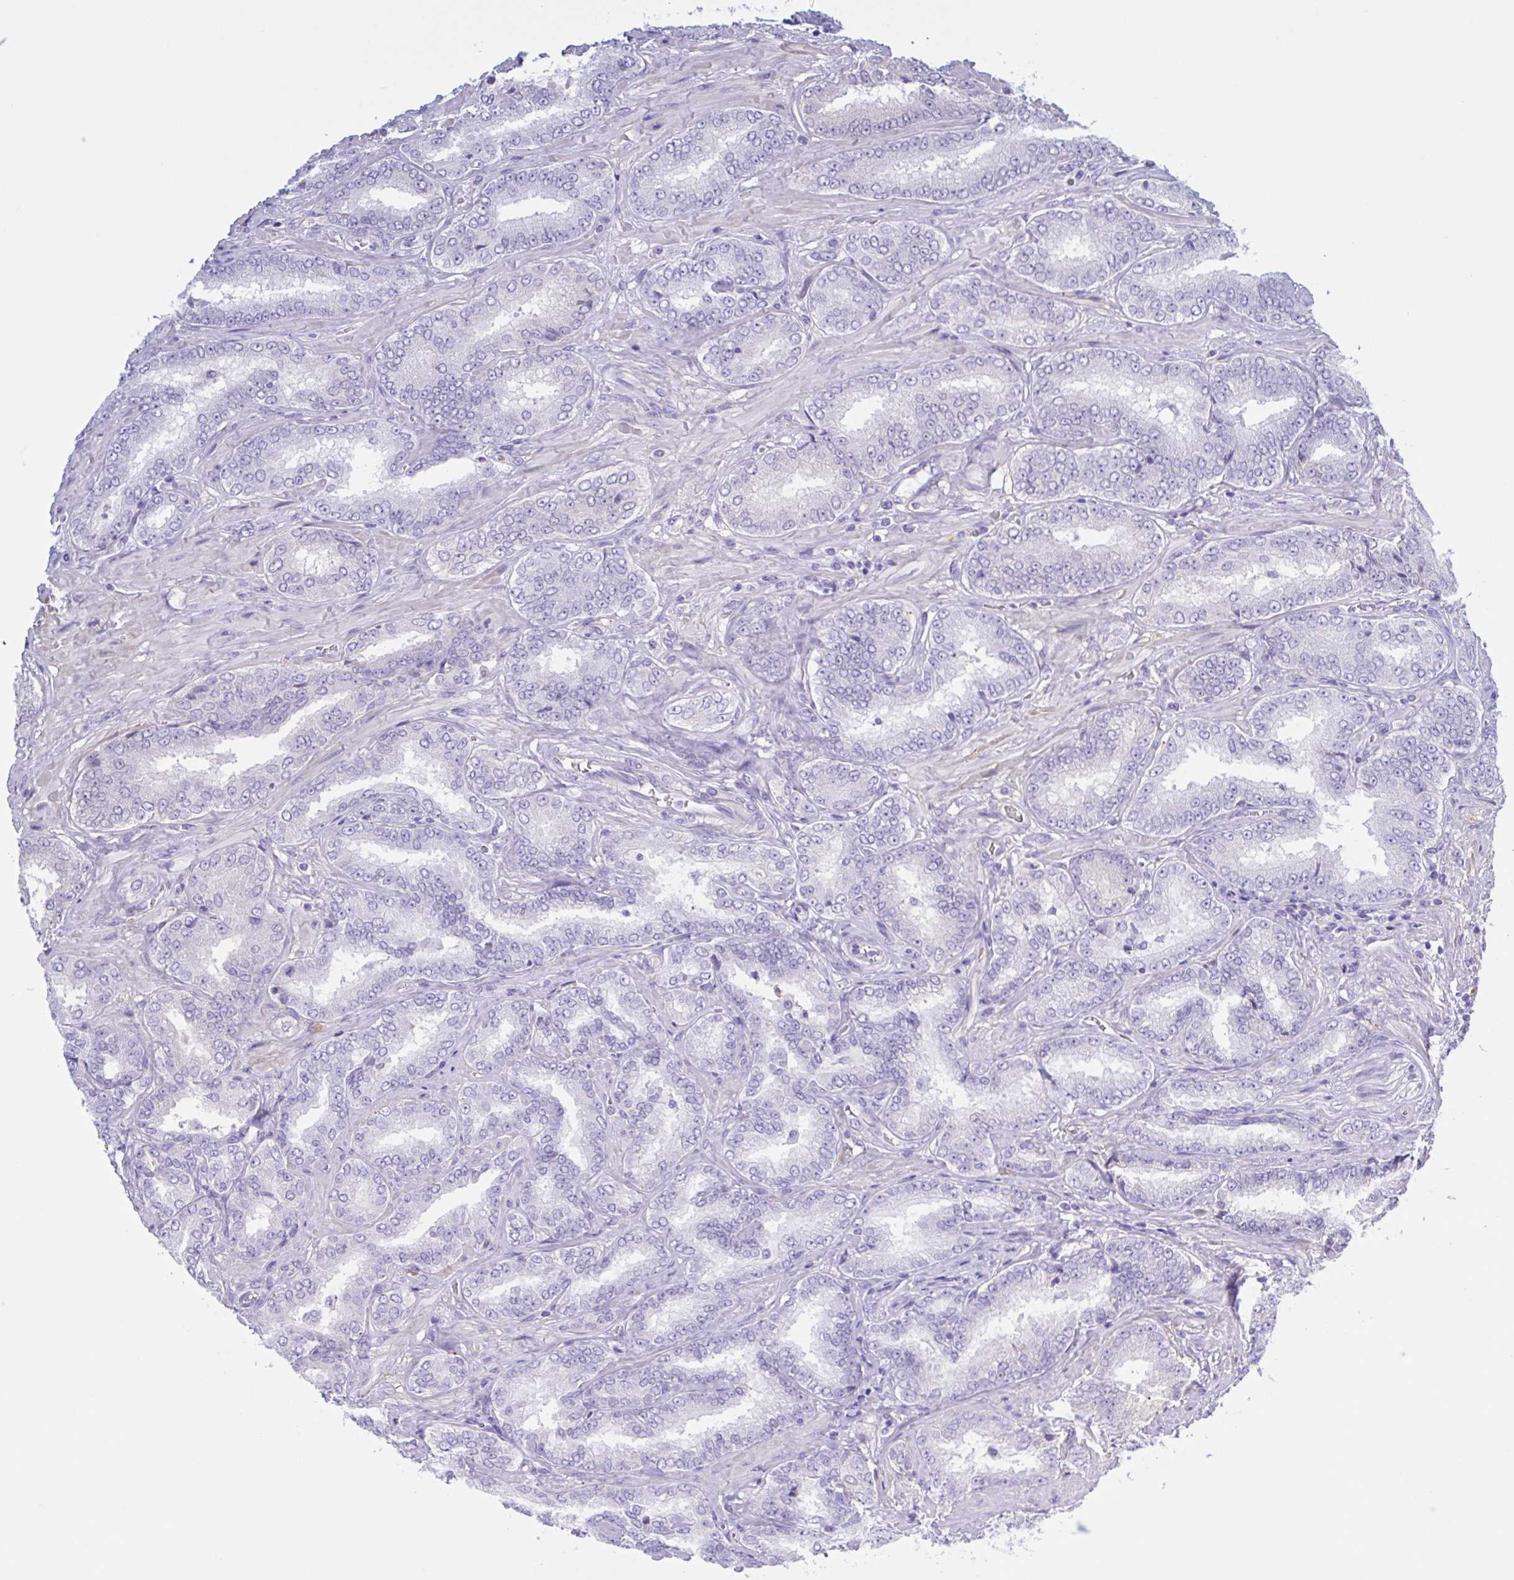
{"staining": {"intensity": "negative", "quantity": "none", "location": "none"}, "tissue": "prostate cancer", "cell_type": "Tumor cells", "image_type": "cancer", "snomed": [{"axis": "morphology", "description": "Adenocarcinoma, High grade"}, {"axis": "topography", "description": "Prostate"}], "caption": "The histopathology image shows no significant staining in tumor cells of prostate high-grade adenocarcinoma.", "gene": "LARGE2", "patient": {"sex": "male", "age": 72}}